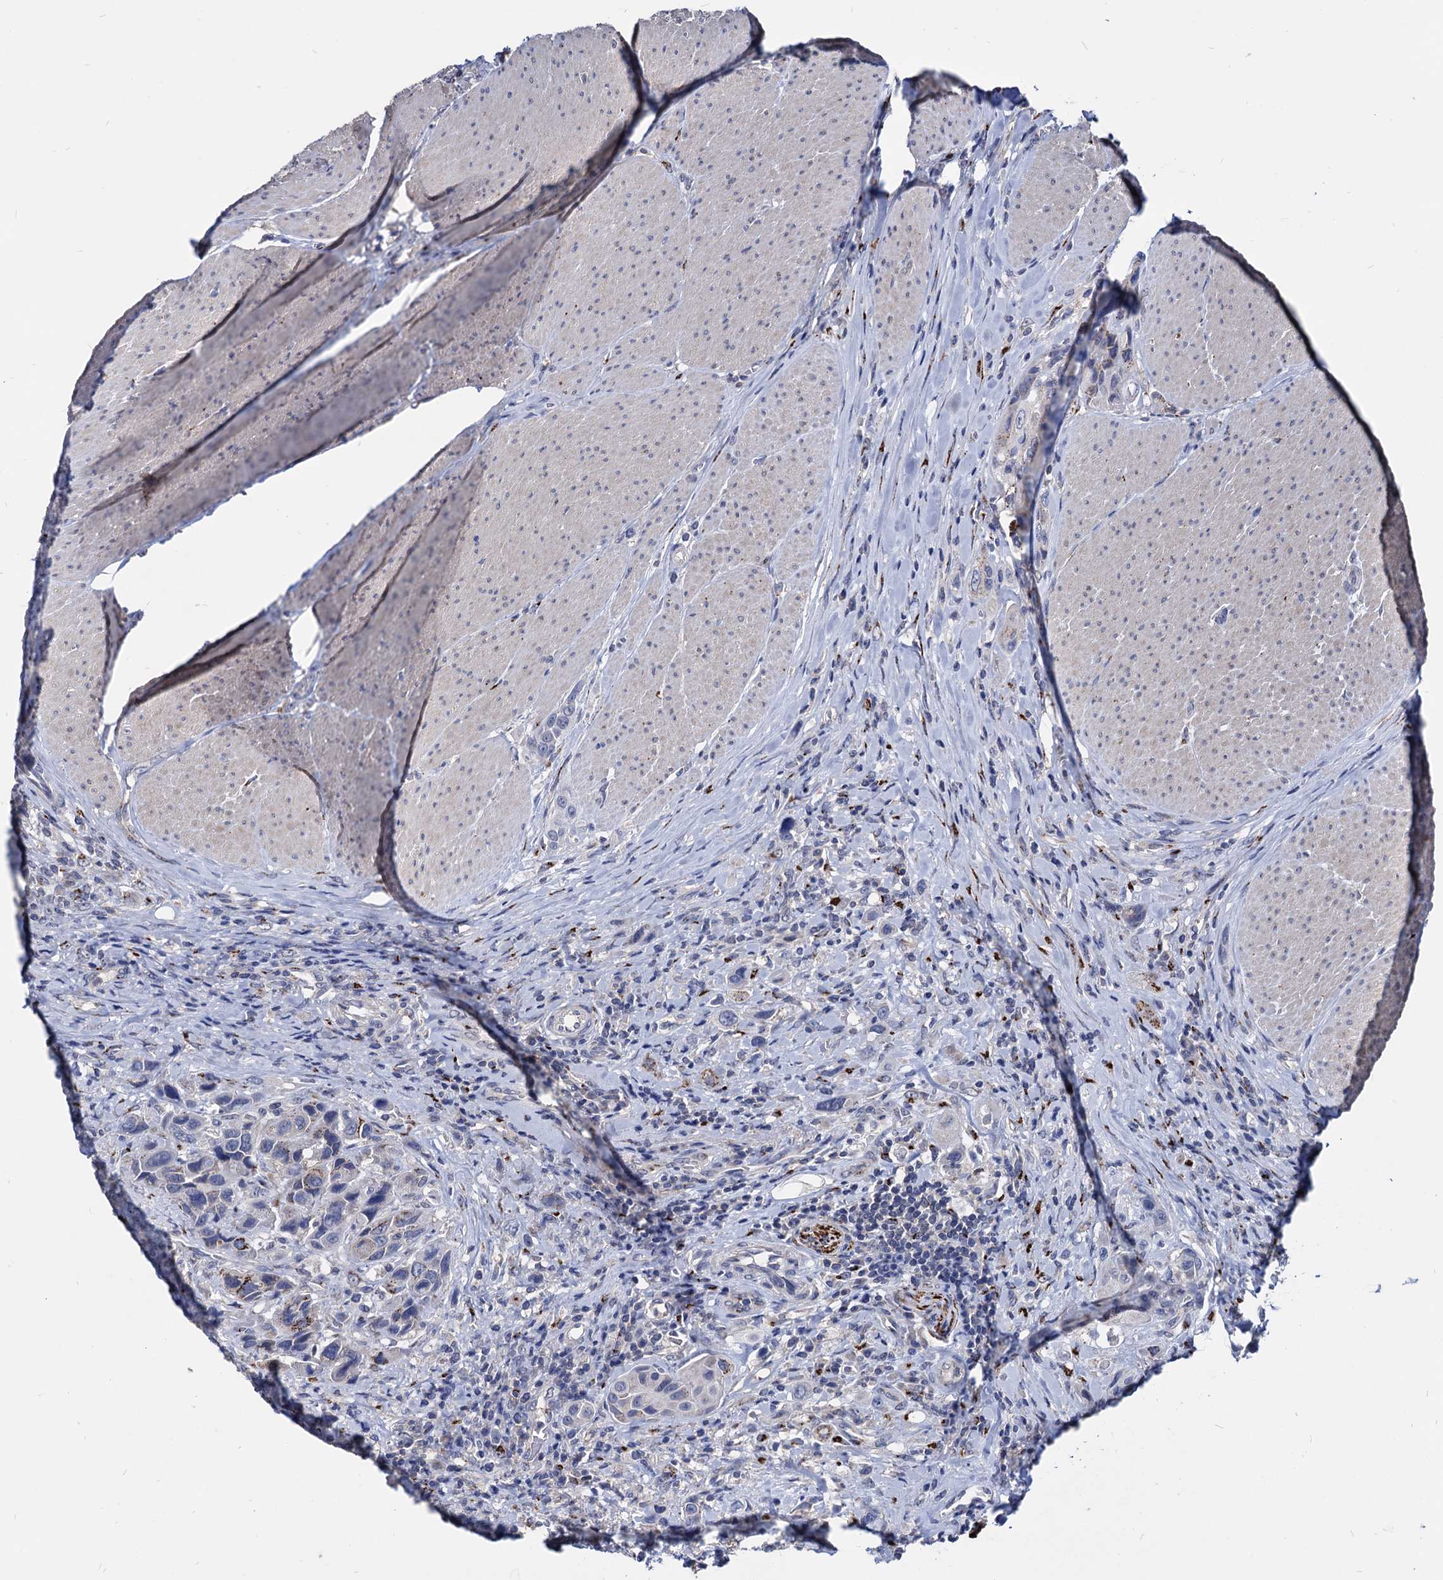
{"staining": {"intensity": "negative", "quantity": "none", "location": "none"}, "tissue": "urothelial cancer", "cell_type": "Tumor cells", "image_type": "cancer", "snomed": [{"axis": "morphology", "description": "Urothelial carcinoma, High grade"}, {"axis": "topography", "description": "Urinary bladder"}], "caption": "The image exhibits no staining of tumor cells in urothelial cancer.", "gene": "ESD", "patient": {"sex": "male", "age": 50}}